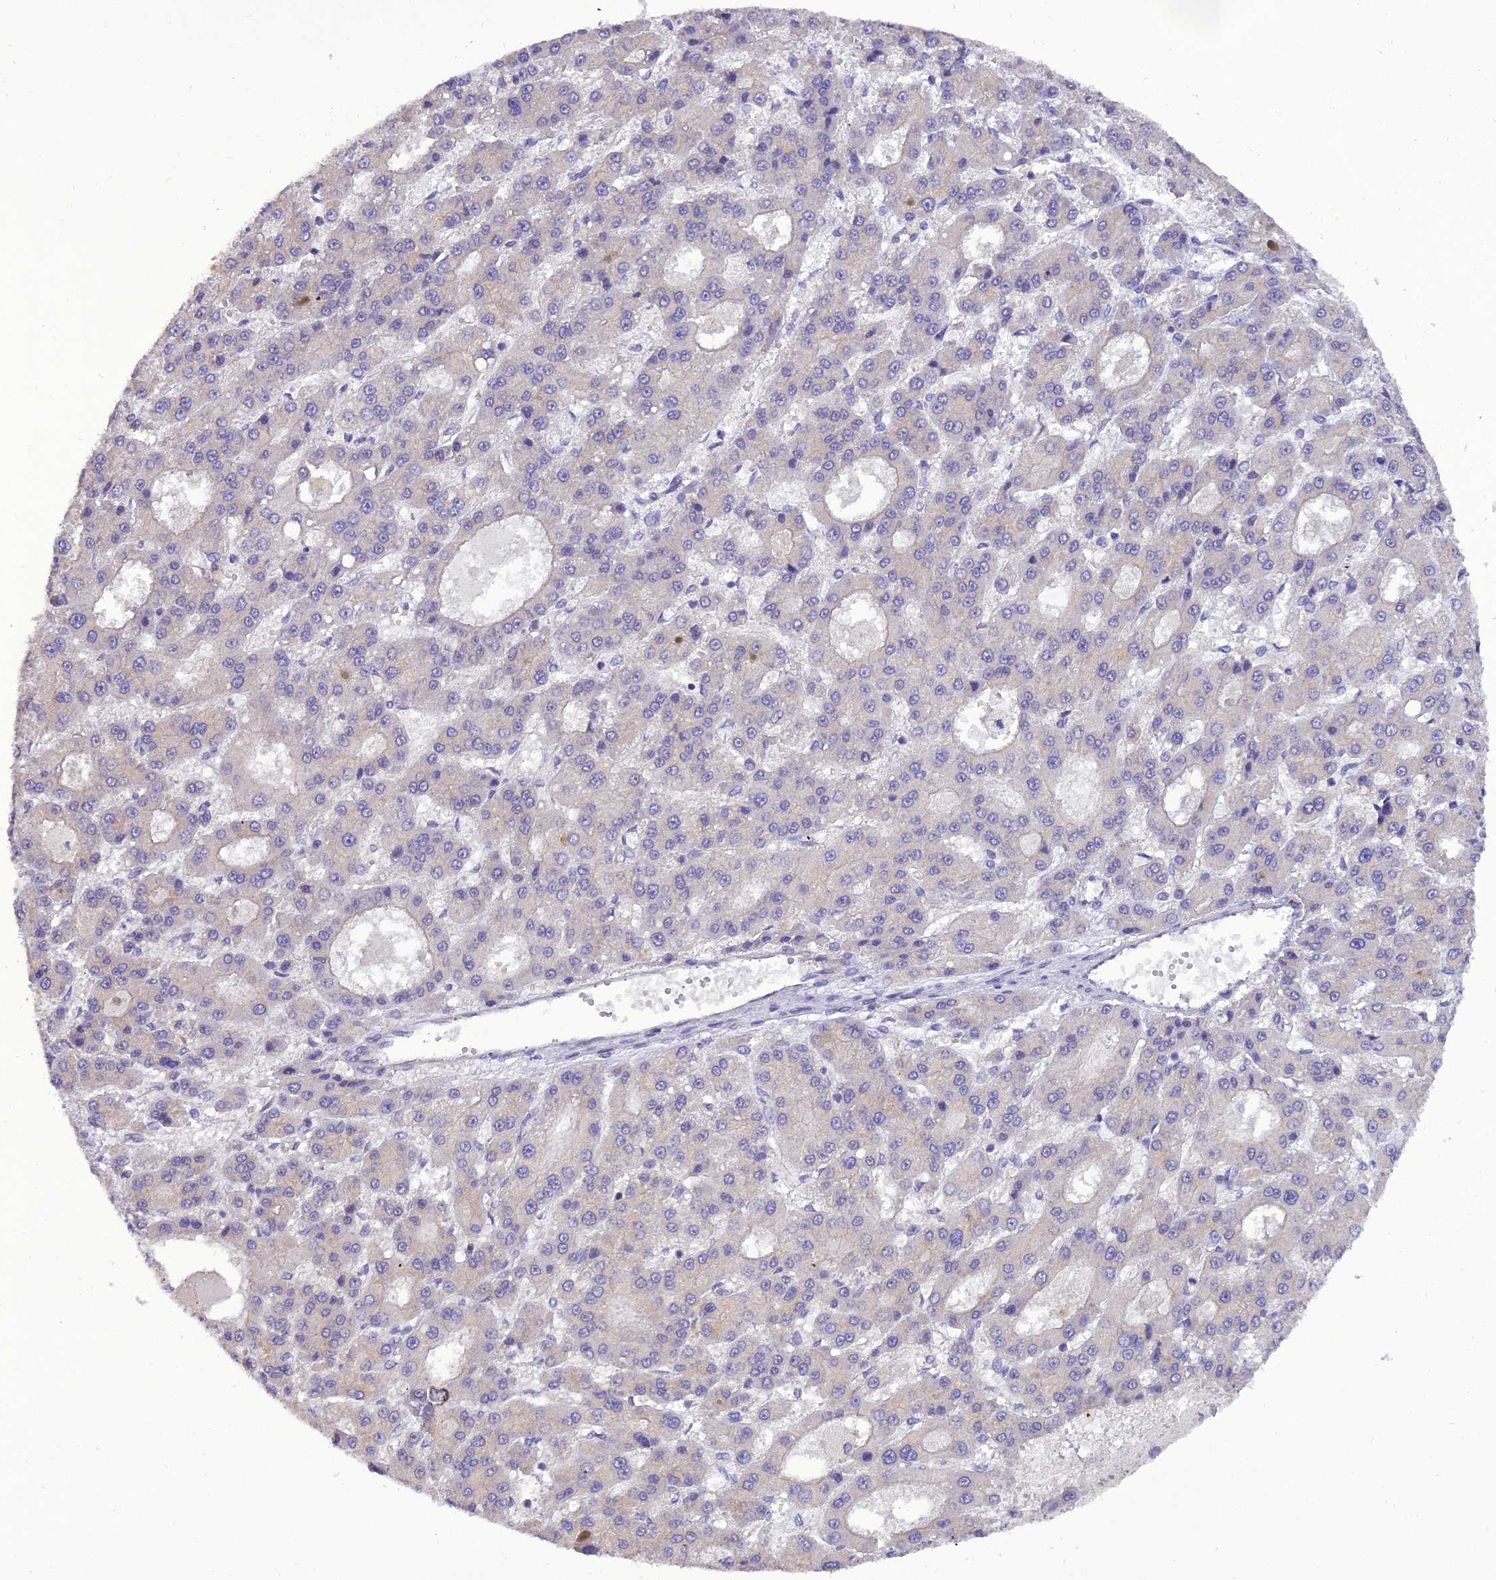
{"staining": {"intensity": "negative", "quantity": "none", "location": "none"}, "tissue": "liver cancer", "cell_type": "Tumor cells", "image_type": "cancer", "snomed": [{"axis": "morphology", "description": "Carcinoma, Hepatocellular, NOS"}, {"axis": "topography", "description": "Liver"}], "caption": "Image shows no significant protein staining in tumor cells of liver hepatocellular carcinoma.", "gene": "GOLPH3", "patient": {"sex": "male", "age": 70}}